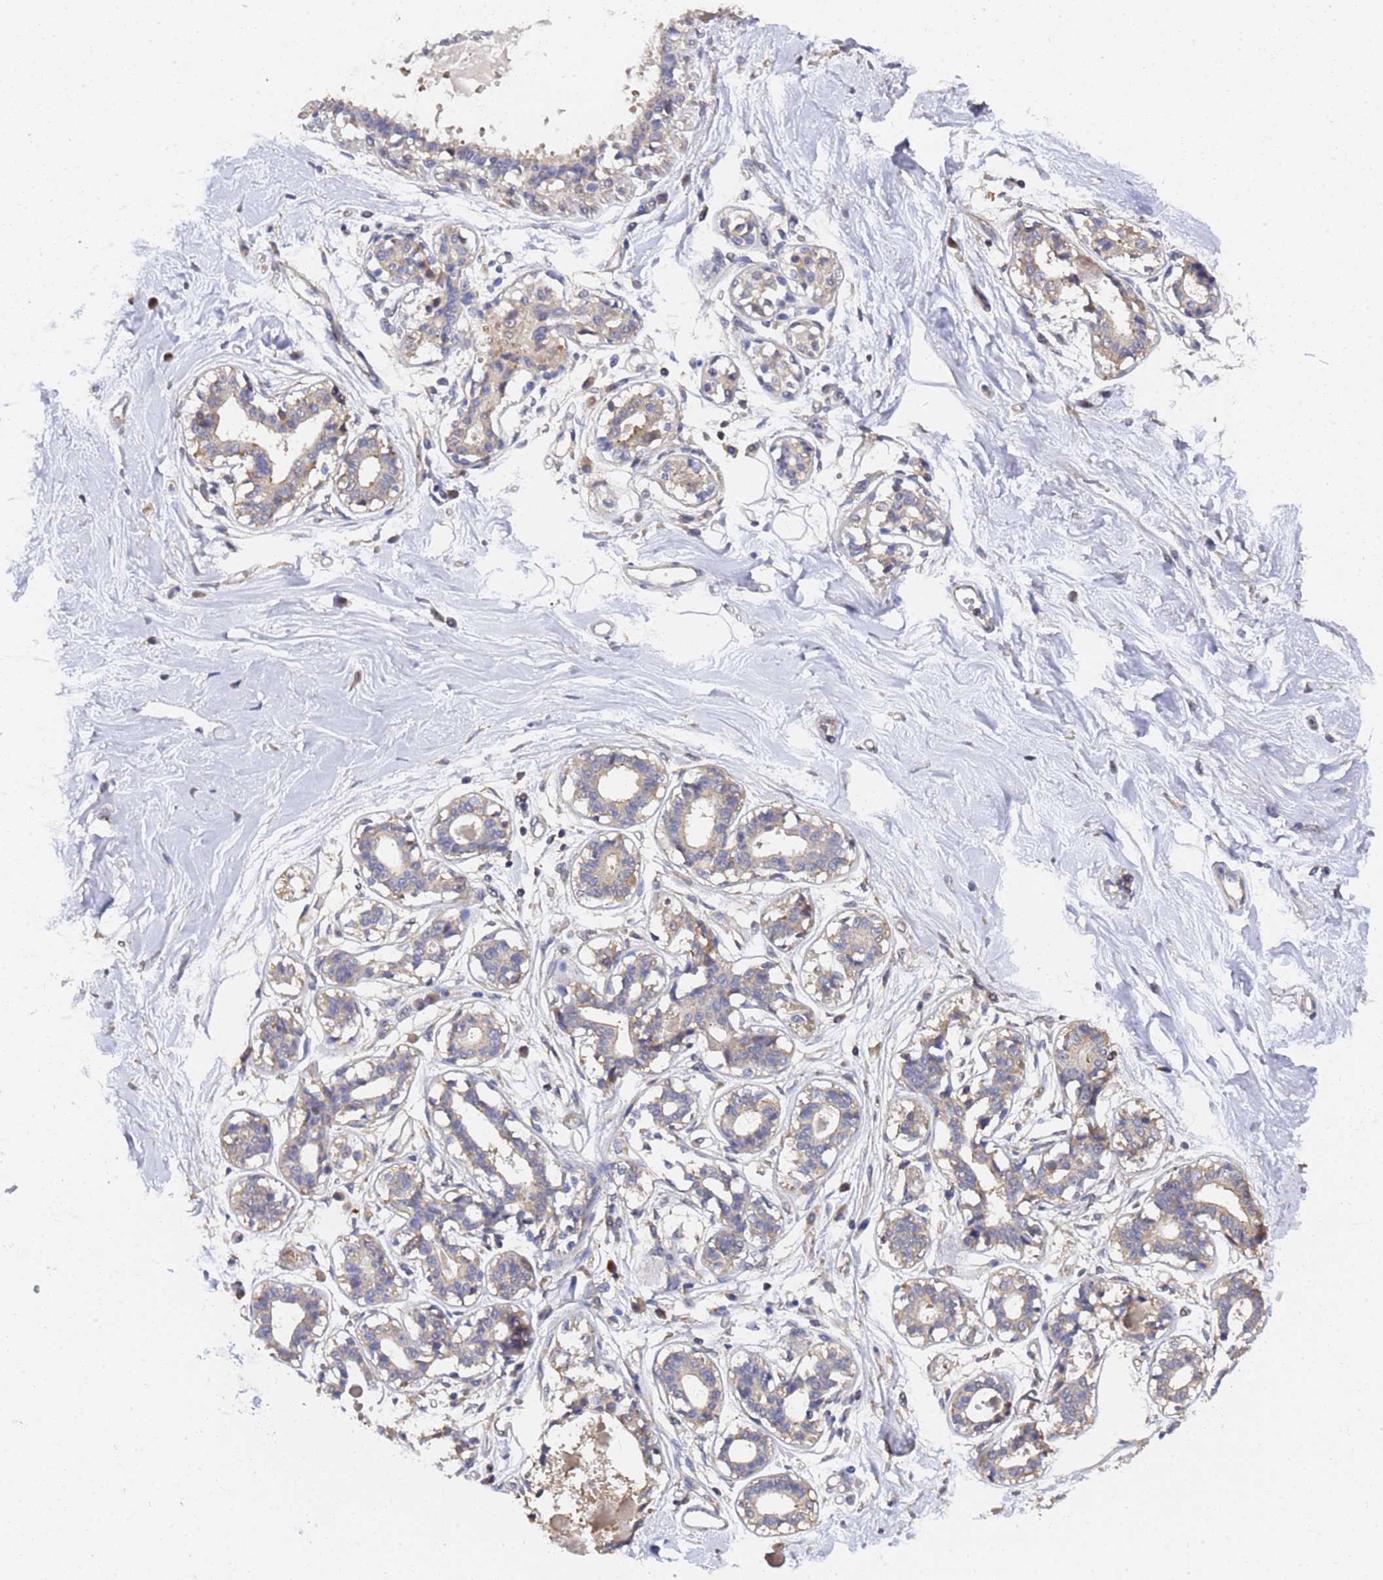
{"staining": {"intensity": "negative", "quantity": "none", "location": "none"}, "tissue": "breast", "cell_type": "Adipocytes", "image_type": "normal", "snomed": [{"axis": "morphology", "description": "Normal tissue, NOS"}, {"axis": "topography", "description": "Breast"}], "caption": "IHC image of benign human breast stained for a protein (brown), which displays no staining in adipocytes.", "gene": "ALS2CL", "patient": {"sex": "female", "age": 45}}